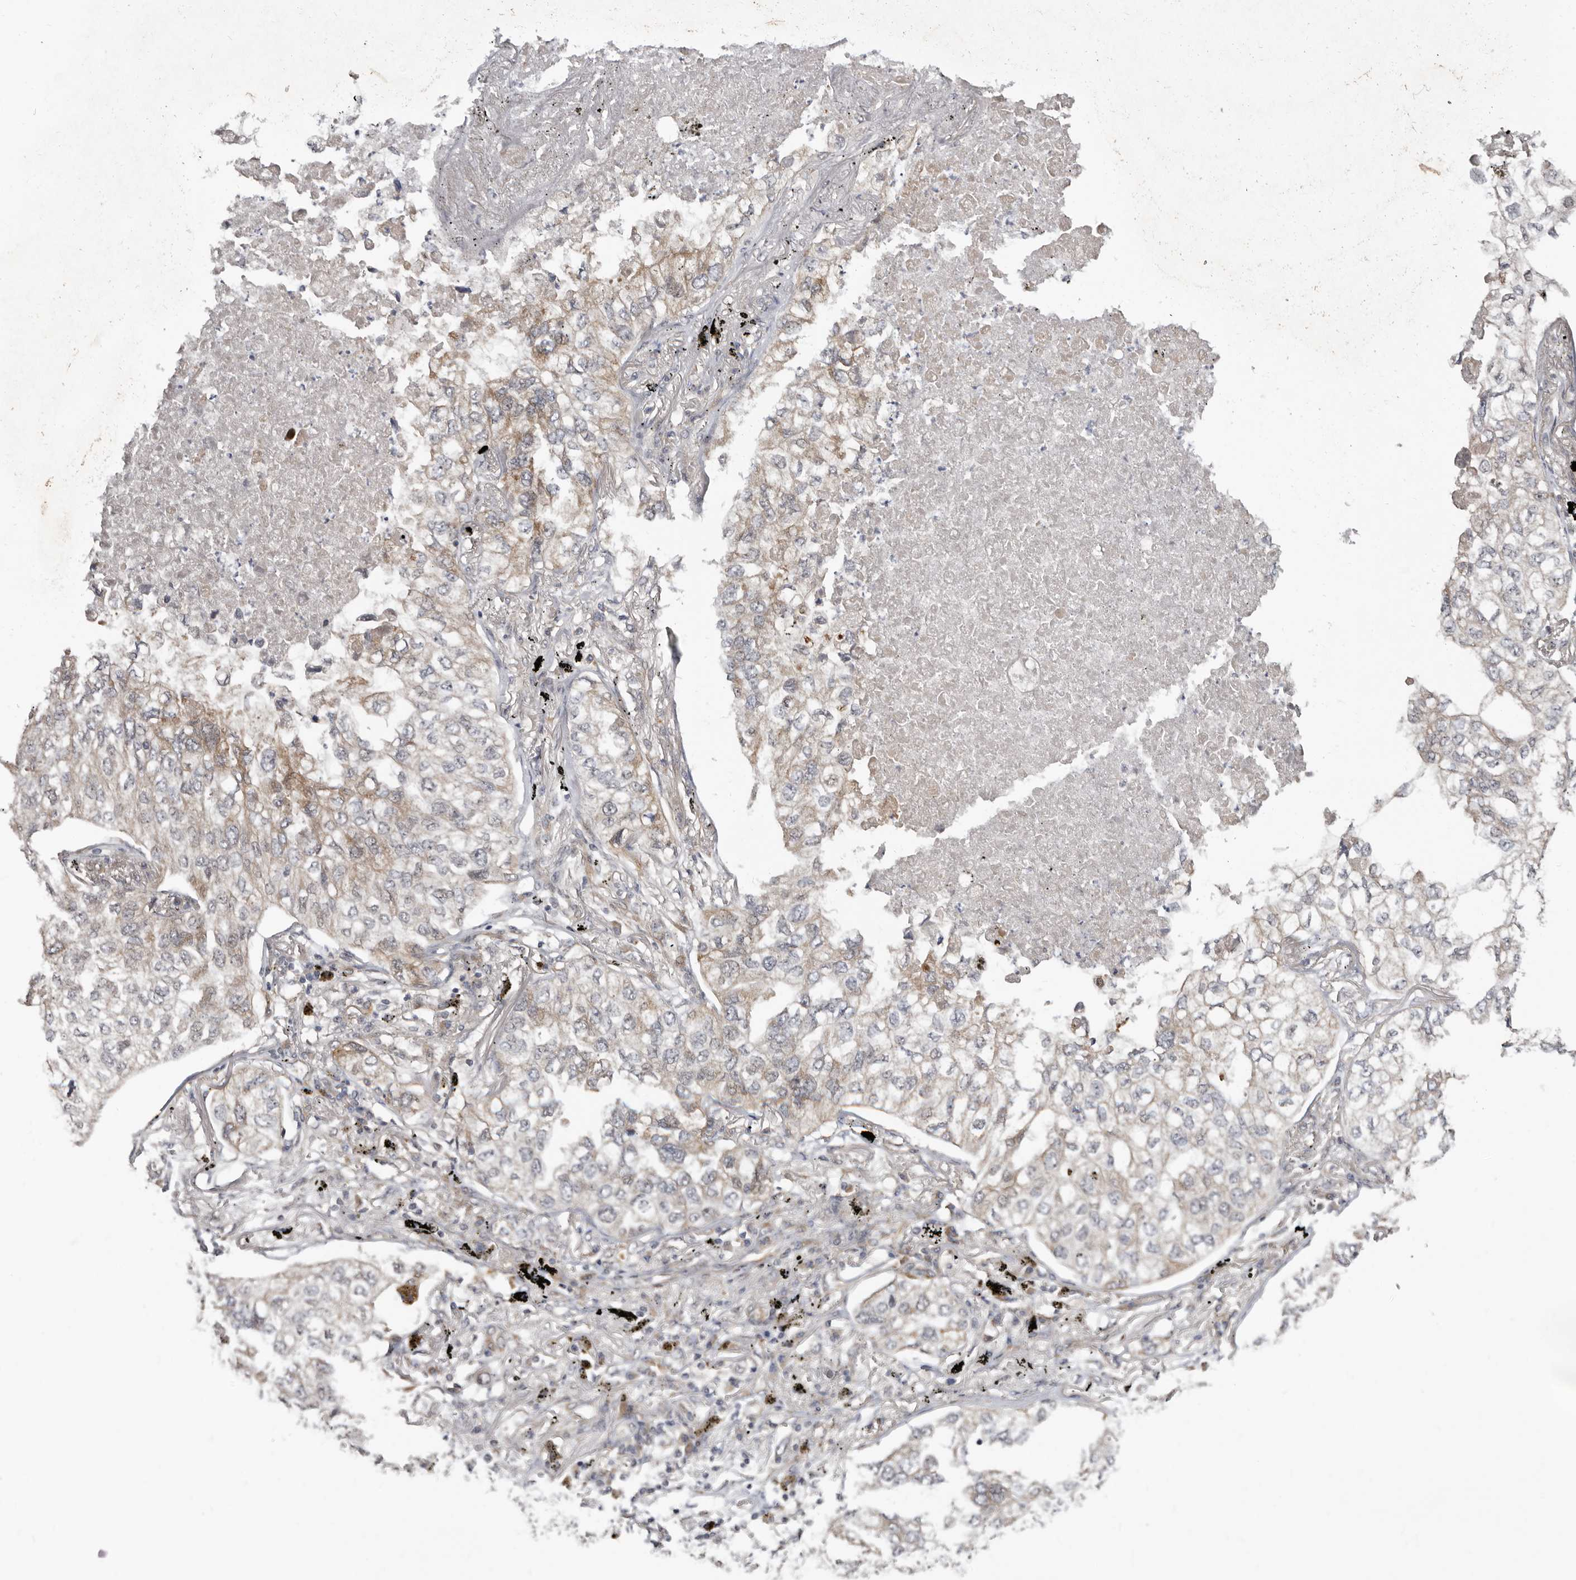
{"staining": {"intensity": "weak", "quantity": "<25%", "location": "cytoplasmic/membranous"}, "tissue": "lung cancer", "cell_type": "Tumor cells", "image_type": "cancer", "snomed": [{"axis": "morphology", "description": "Adenocarcinoma, NOS"}, {"axis": "topography", "description": "Lung"}], "caption": "This is a image of immunohistochemistry staining of lung cancer, which shows no expression in tumor cells.", "gene": "SBDS", "patient": {"sex": "male", "age": 65}}